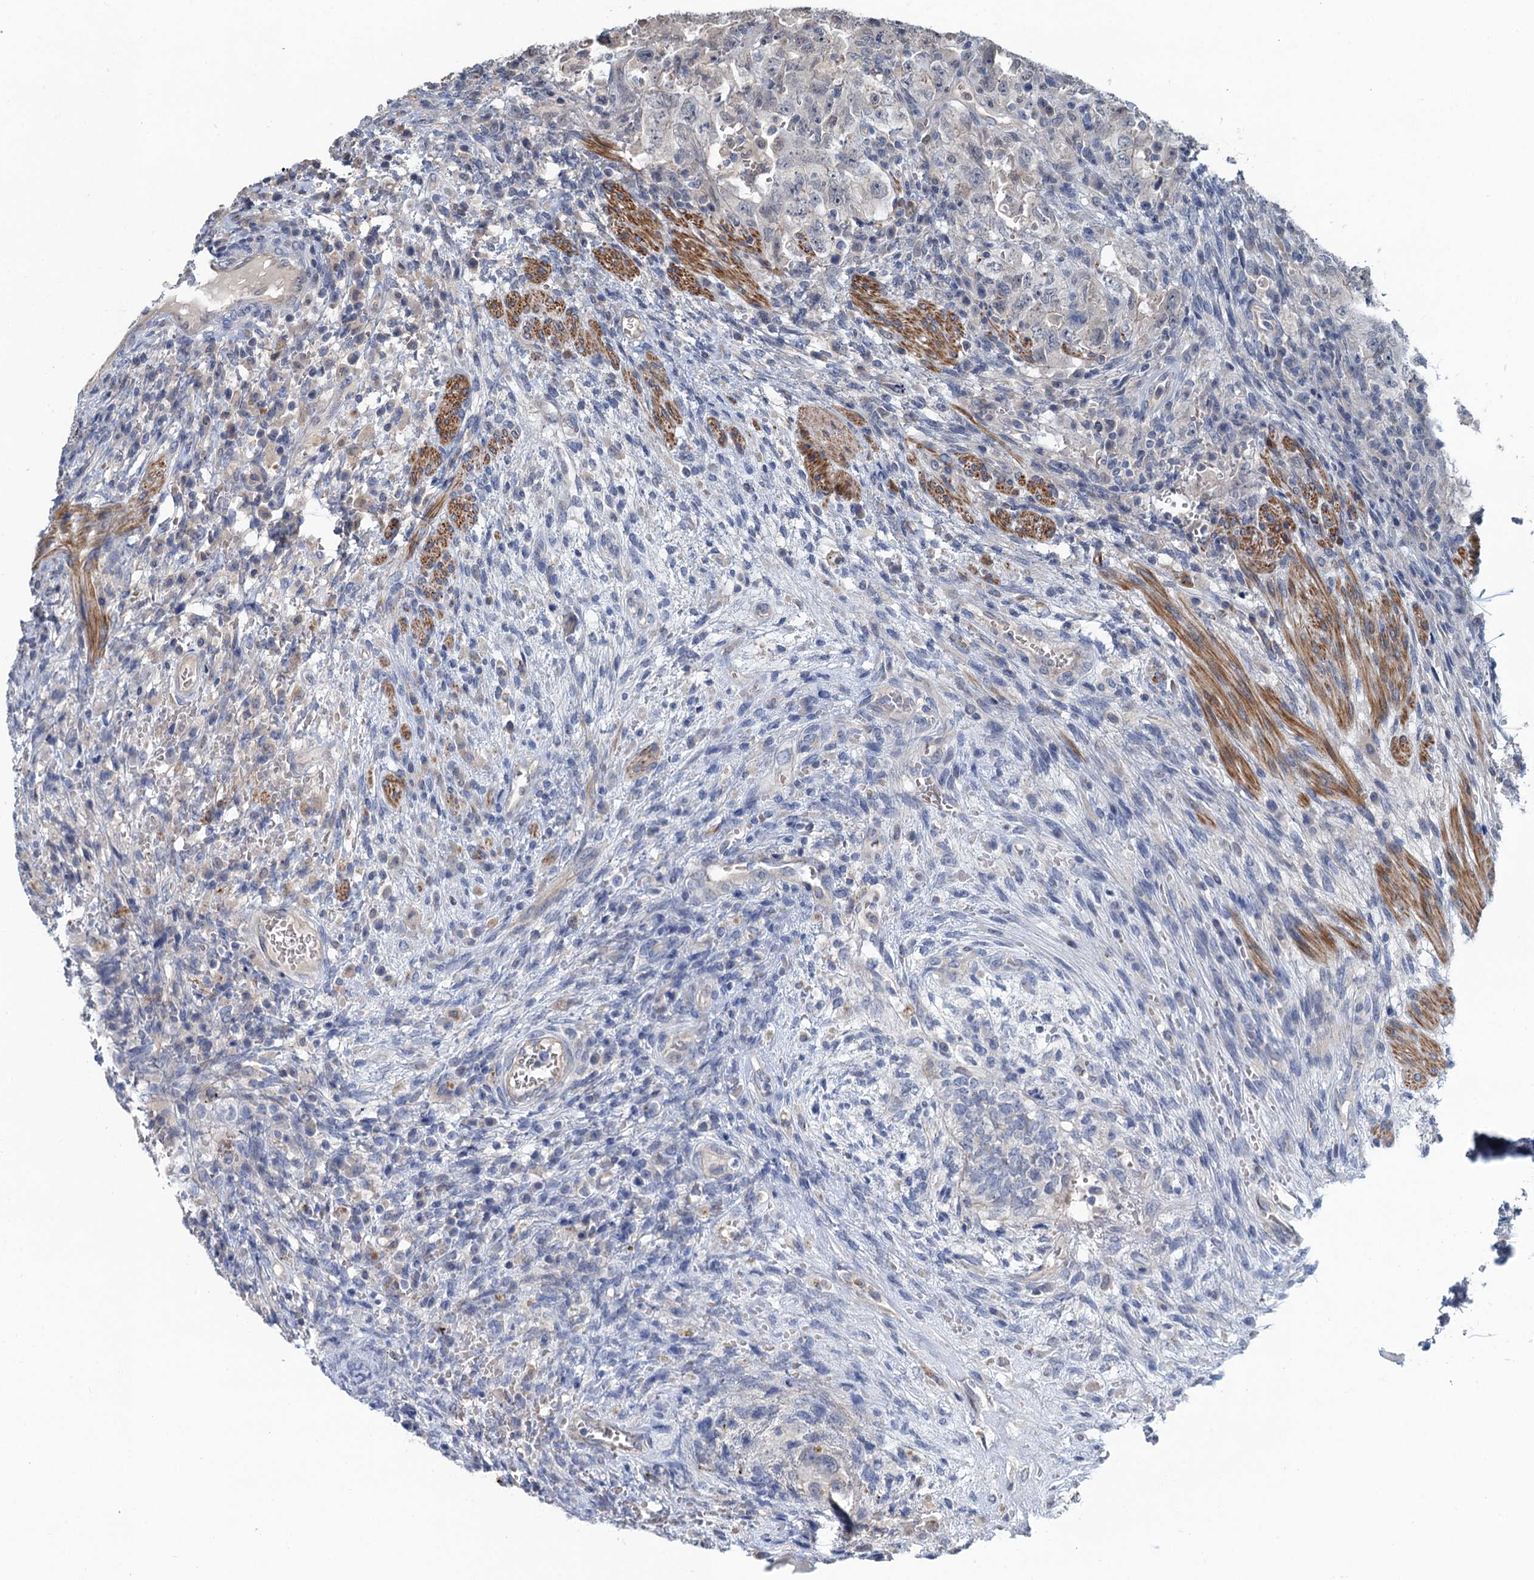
{"staining": {"intensity": "negative", "quantity": "none", "location": "none"}, "tissue": "testis cancer", "cell_type": "Tumor cells", "image_type": "cancer", "snomed": [{"axis": "morphology", "description": "Carcinoma, Embryonal, NOS"}, {"axis": "topography", "description": "Testis"}], "caption": "Tumor cells are negative for brown protein staining in testis cancer.", "gene": "MYO16", "patient": {"sex": "male", "age": 26}}